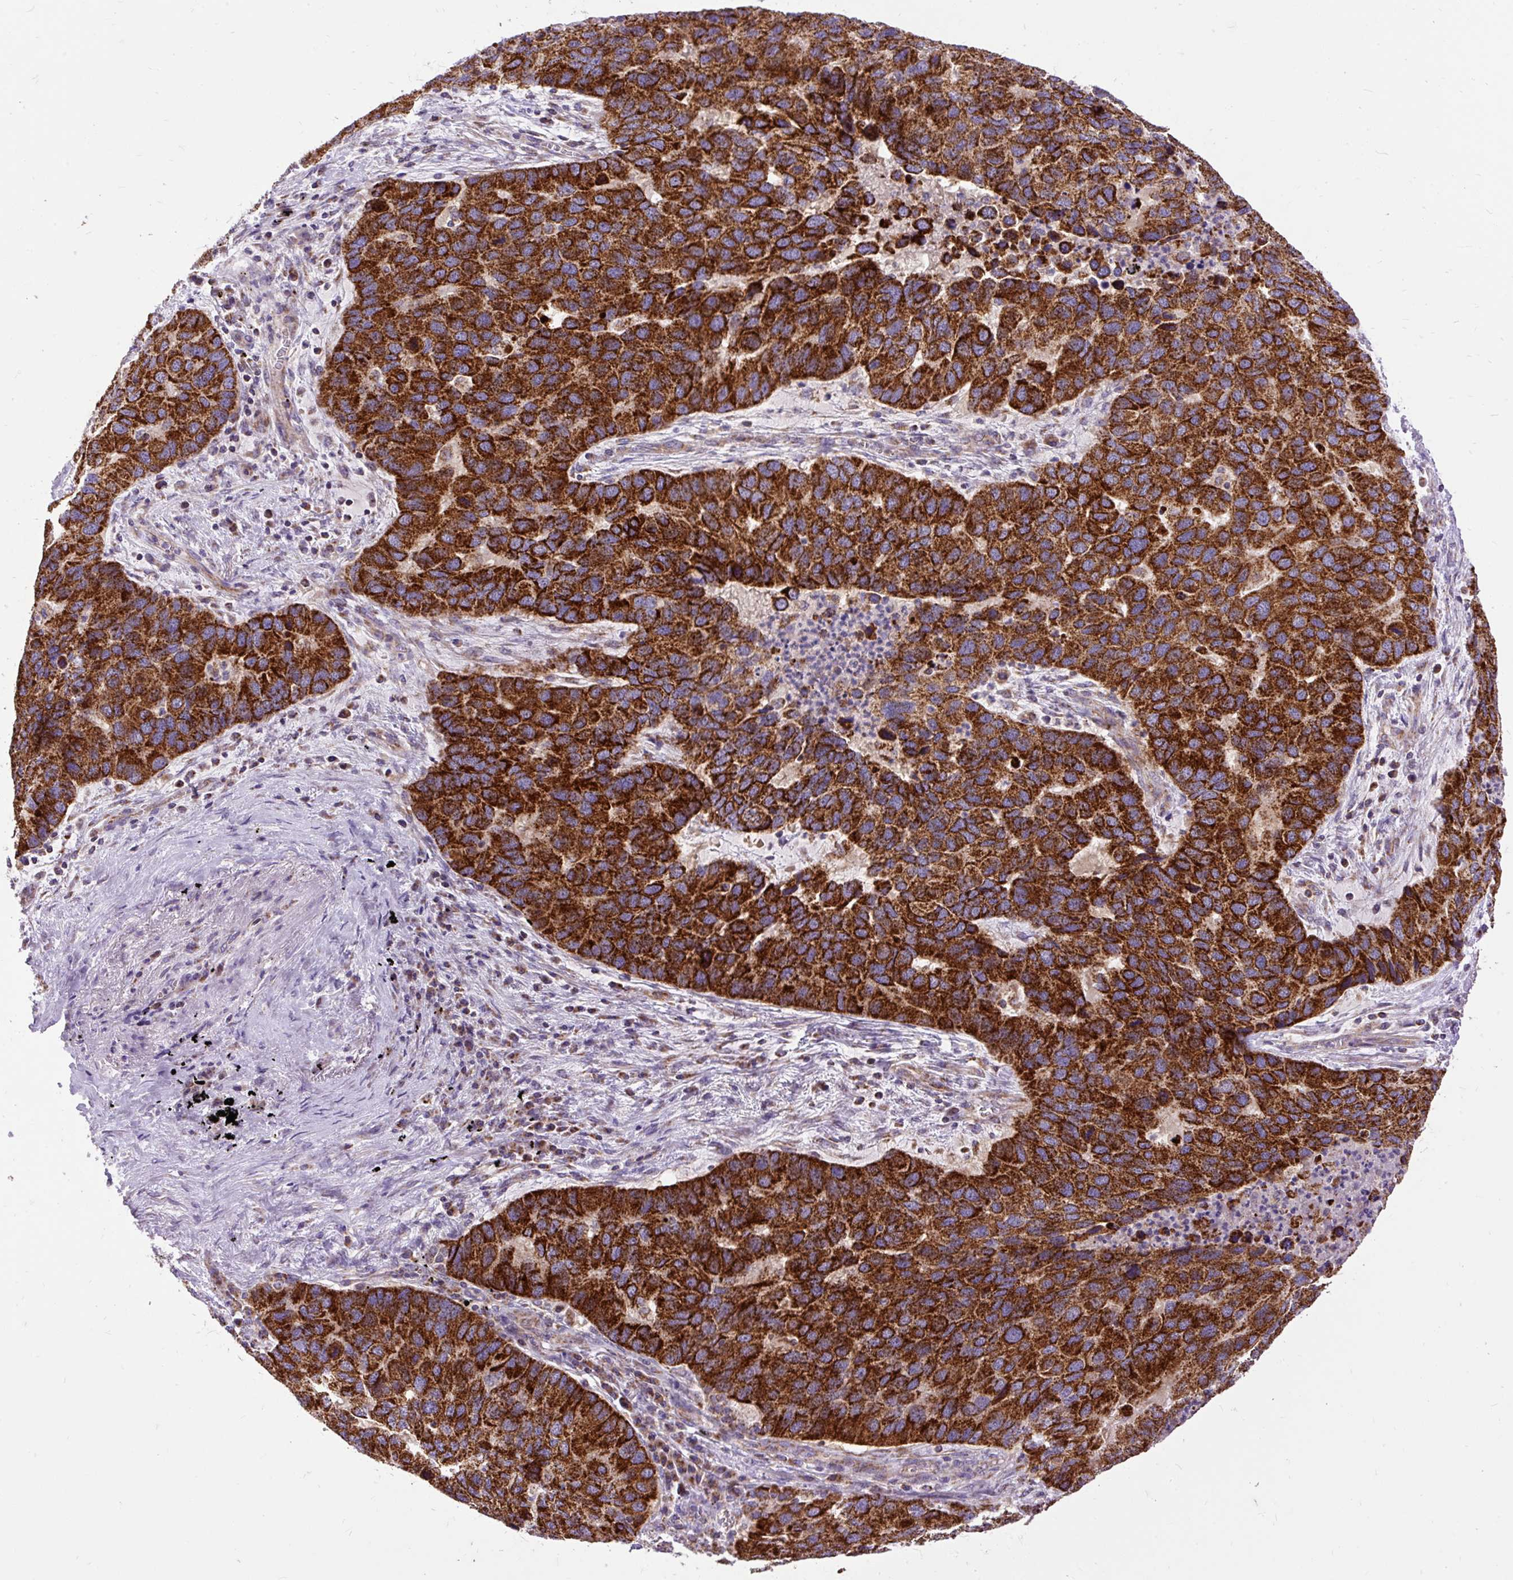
{"staining": {"intensity": "strong", "quantity": ">75%", "location": "cytoplasmic/membranous"}, "tissue": "lung cancer", "cell_type": "Tumor cells", "image_type": "cancer", "snomed": [{"axis": "morphology", "description": "Aneuploidy"}, {"axis": "morphology", "description": "Adenocarcinoma, NOS"}, {"axis": "topography", "description": "Lymph node"}, {"axis": "topography", "description": "Lung"}], "caption": "DAB (3,3'-diaminobenzidine) immunohistochemical staining of lung cancer (adenocarcinoma) displays strong cytoplasmic/membranous protein staining in approximately >75% of tumor cells. (Brightfield microscopy of DAB IHC at high magnification).", "gene": "TOMM40", "patient": {"sex": "female", "age": 74}}